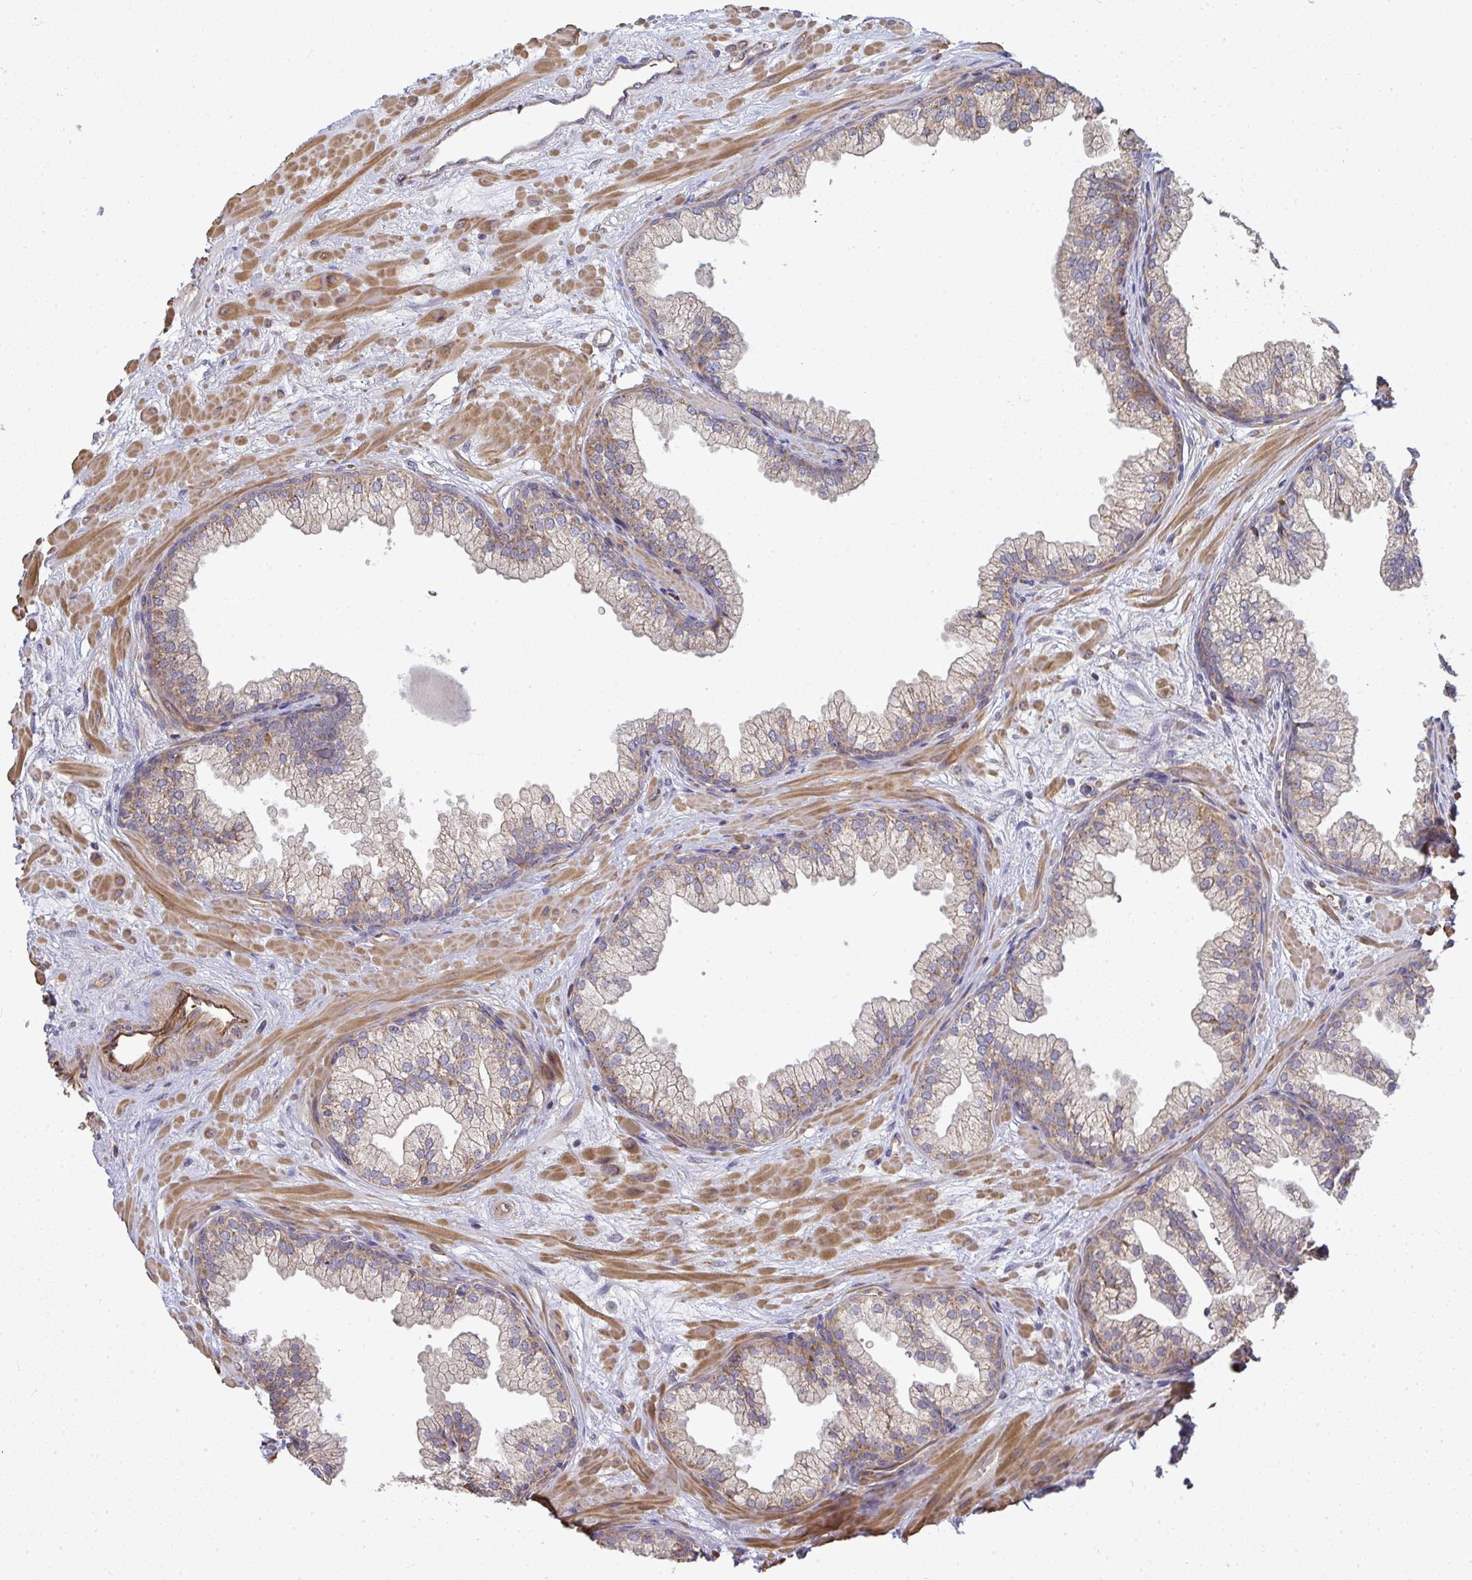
{"staining": {"intensity": "weak", "quantity": ">75%", "location": "cytoplasmic/membranous"}, "tissue": "prostate", "cell_type": "Glandular cells", "image_type": "normal", "snomed": [{"axis": "morphology", "description": "Normal tissue, NOS"}, {"axis": "topography", "description": "Prostate"}, {"axis": "topography", "description": "Peripheral nerve tissue"}], "caption": "The image shows a brown stain indicating the presence of a protein in the cytoplasmic/membranous of glandular cells in prostate.", "gene": "B4GALT6", "patient": {"sex": "male", "age": 61}}